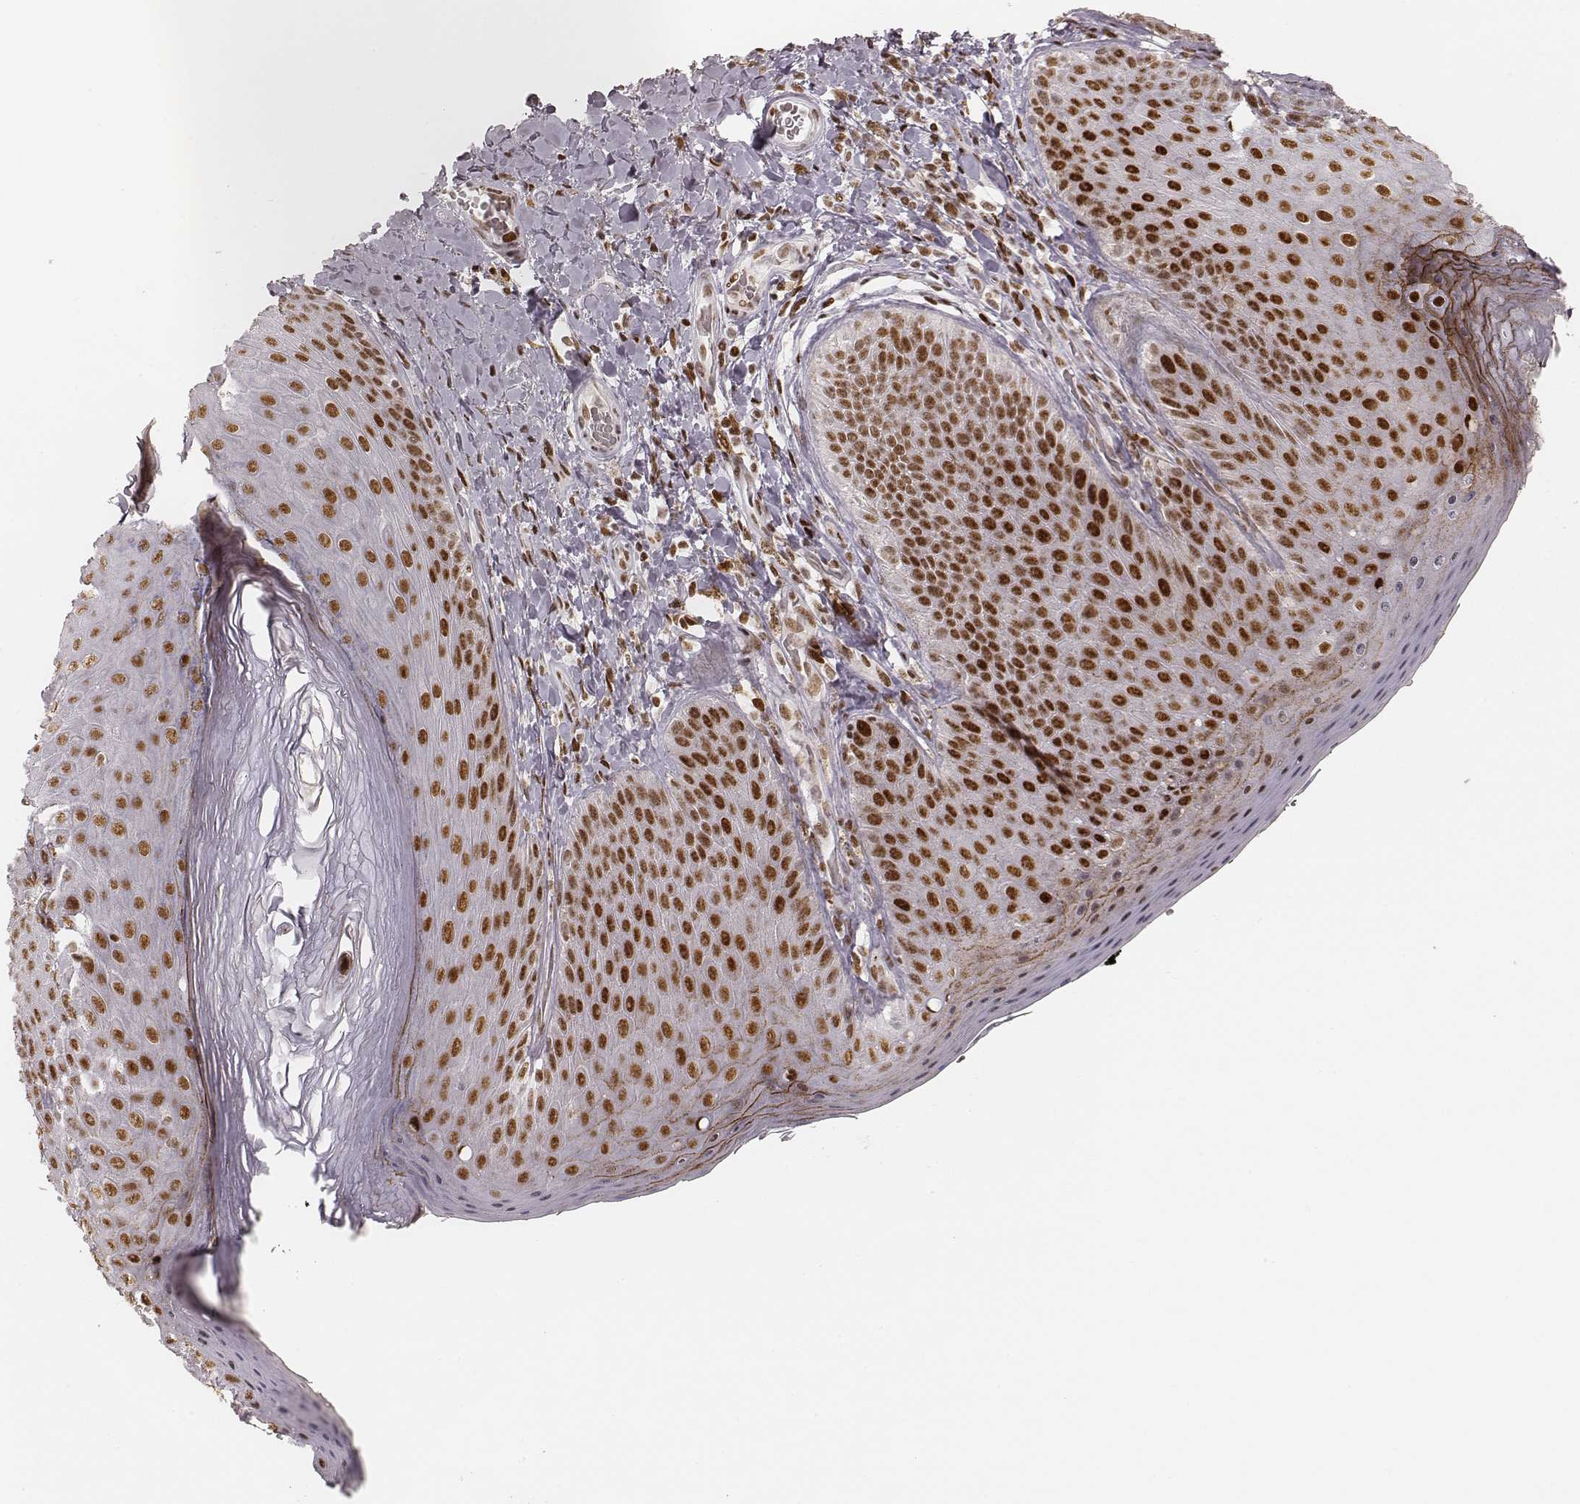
{"staining": {"intensity": "strong", "quantity": ">75%", "location": "nuclear"}, "tissue": "skin", "cell_type": "Epidermal cells", "image_type": "normal", "snomed": [{"axis": "morphology", "description": "Normal tissue, NOS"}, {"axis": "topography", "description": "Anal"}], "caption": "Immunohistochemical staining of benign skin shows >75% levels of strong nuclear protein positivity in about >75% of epidermal cells. The protein is stained brown, and the nuclei are stained in blue (DAB (3,3'-diaminobenzidine) IHC with brightfield microscopy, high magnification).", "gene": "HNRNPC", "patient": {"sex": "male", "age": 53}}